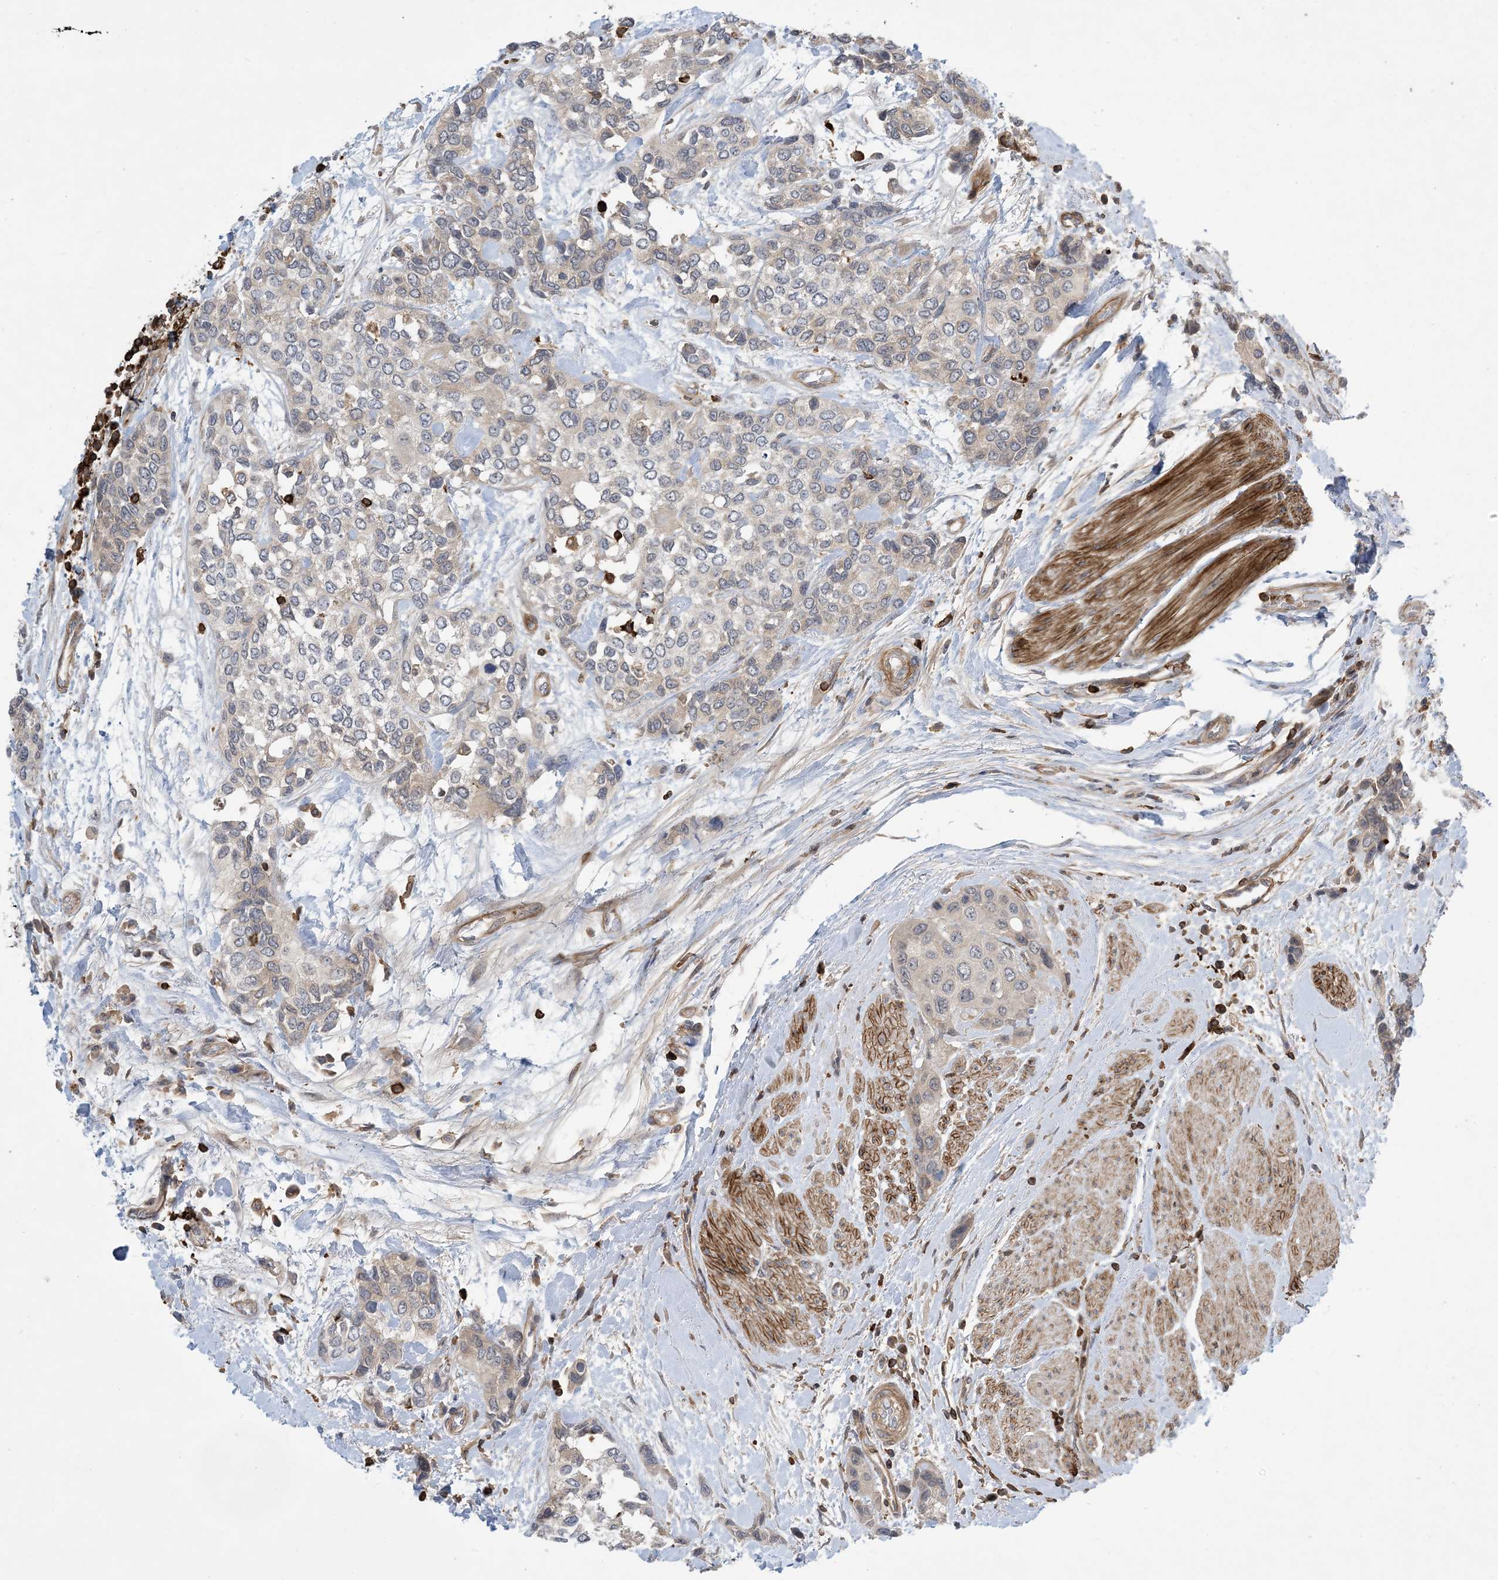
{"staining": {"intensity": "negative", "quantity": "none", "location": "none"}, "tissue": "urothelial cancer", "cell_type": "Tumor cells", "image_type": "cancer", "snomed": [{"axis": "morphology", "description": "Normal tissue, NOS"}, {"axis": "morphology", "description": "Urothelial carcinoma, High grade"}, {"axis": "topography", "description": "Vascular tissue"}, {"axis": "topography", "description": "Urinary bladder"}], "caption": "High-grade urothelial carcinoma was stained to show a protein in brown. There is no significant positivity in tumor cells. (Stains: DAB immunohistochemistry (IHC) with hematoxylin counter stain, Microscopy: brightfield microscopy at high magnification).", "gene": "AK9", "patient": {"sex": "female", "age": 56}}